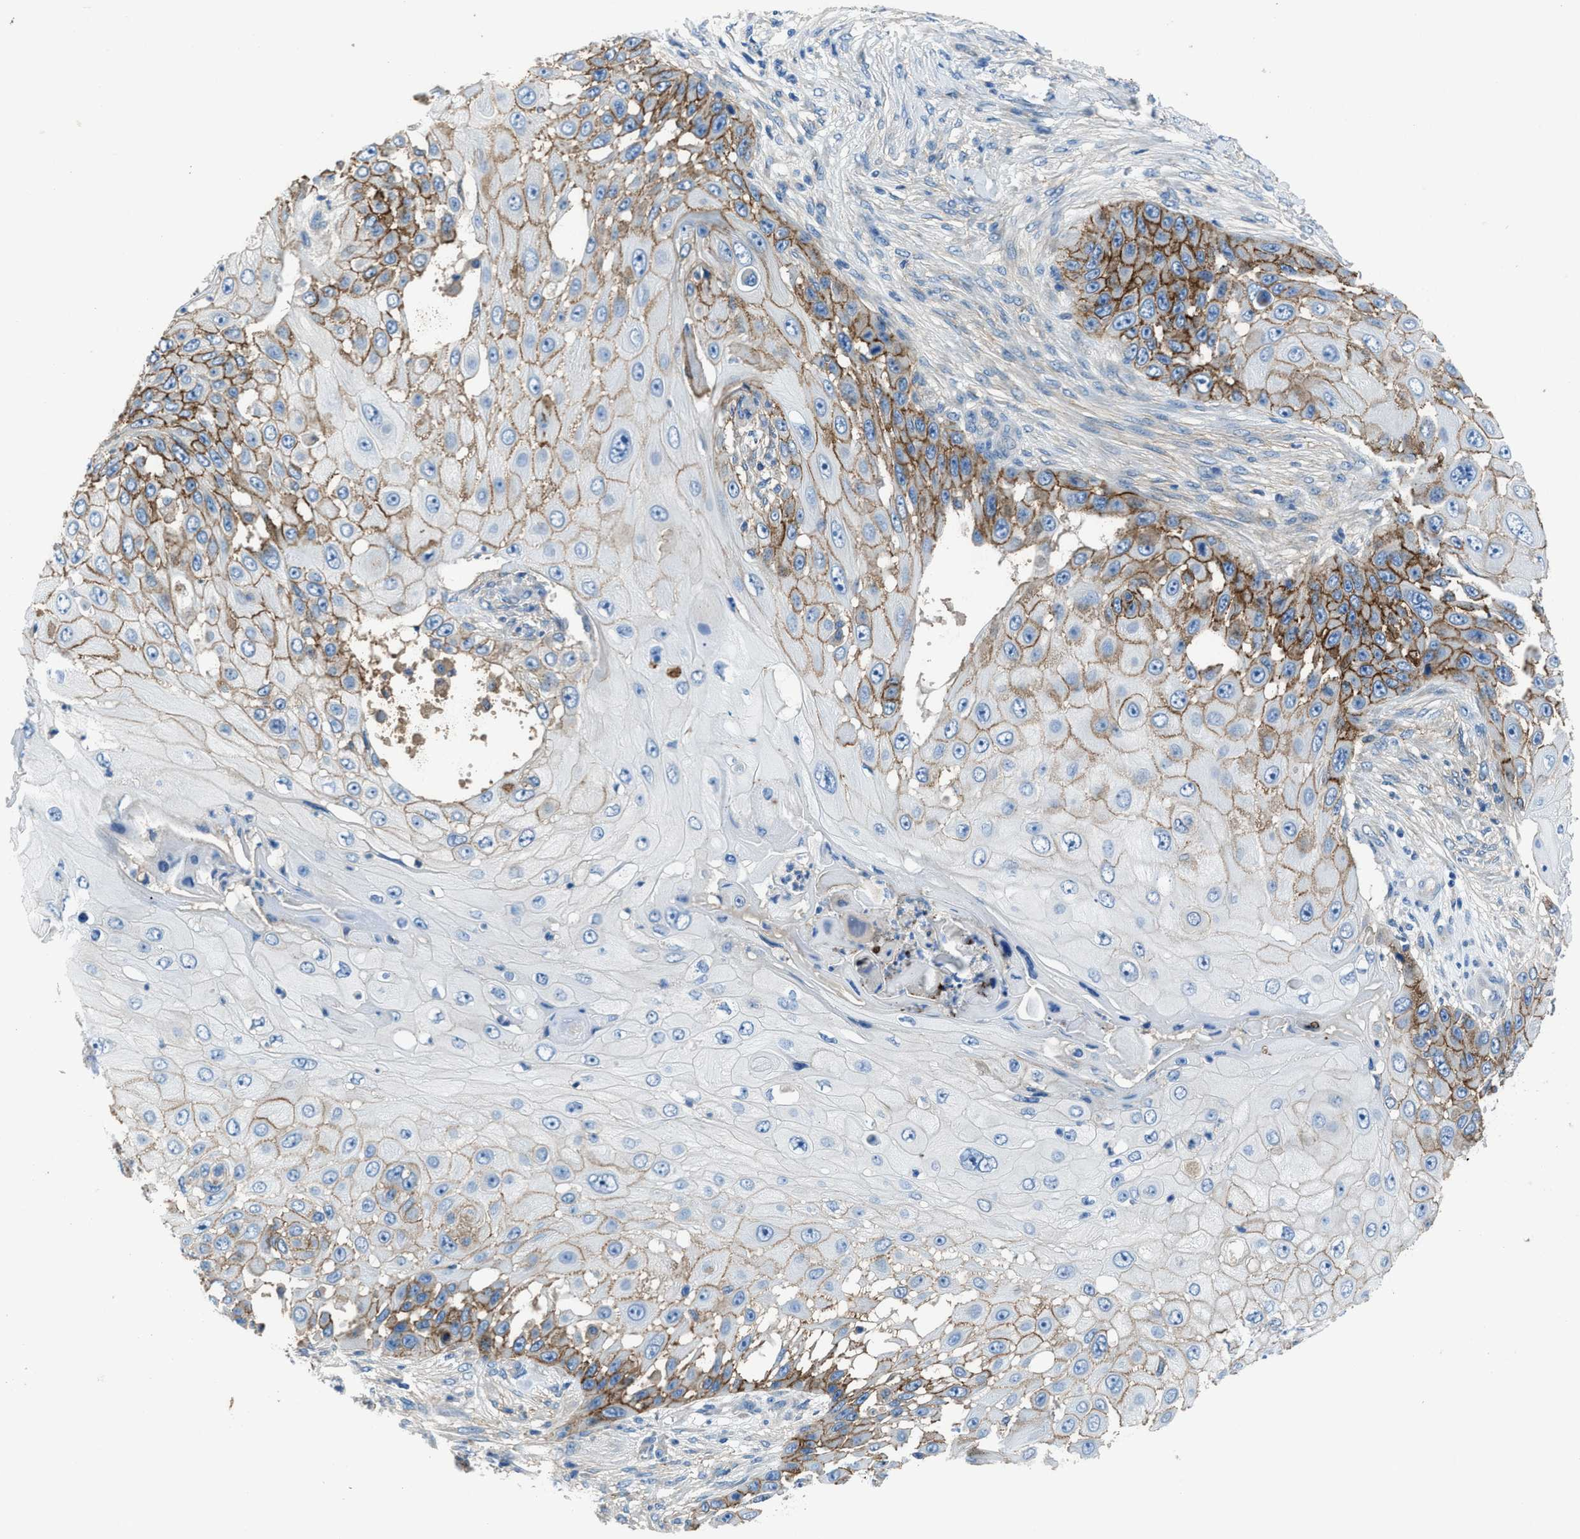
{"staining": {"intensity": "moderate", "quantity": ">75%", "location": "cytoplasmic/membranous"}, "tissue": "skin cancer", "cell_type": "Tumor cells", "image_type": "cancer", "snomed": [{"axis": "morphology", "description": "Squamous cell carcinoma, NOS"}, {"axis": "topography", "description": "Skin"}], "caption": "Immunohistochemistry photomicrograph of skin cancer stained for a protein (brown), which demonstrates medium levels of moderate cytoplasmic/membranous expression in approximately >75% of tumor cells.", "gene": "PTGFRN", "patient": {"sex": "female", "age": 44}}